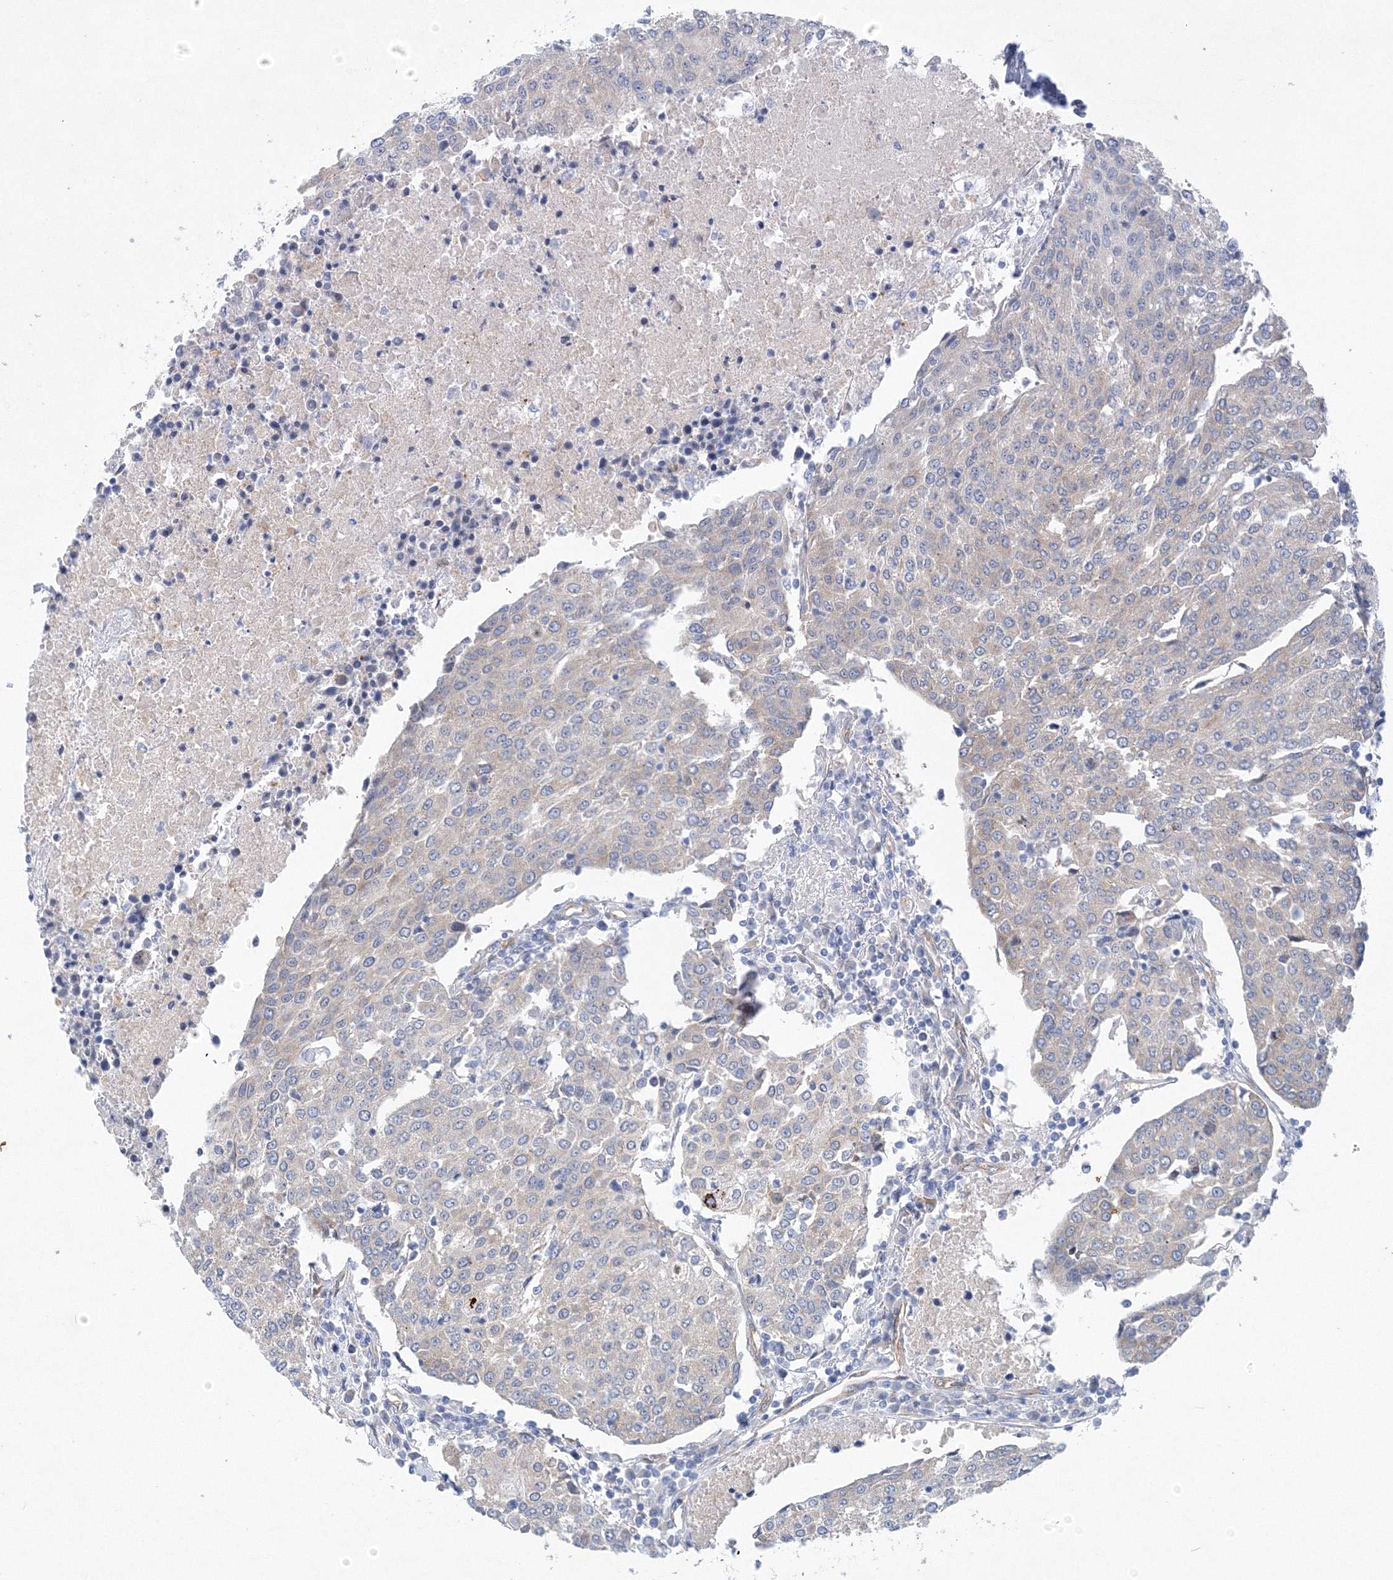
{"staining": {"intensity": "negative", "quantity": "none", "location": "none"}, "tissue": "urothelial cancer", "cell_type": "Tumor cells", "image_type": "cancer", "snomed": [{"axis": "morphology", "description": "Urothelial carcinoma, High grade"}, {"axis": "topography", "description": "Urinary bladder"}], "caption": "This image is of high-grade urothelial carcinoma stained with immunohistochemistry to label a protein in brown with the nuclei are counter-stained blue. There is no positivity in tumor cells.", "gene": "TANC1", "patient": {"sex": "female", "age": 85}}